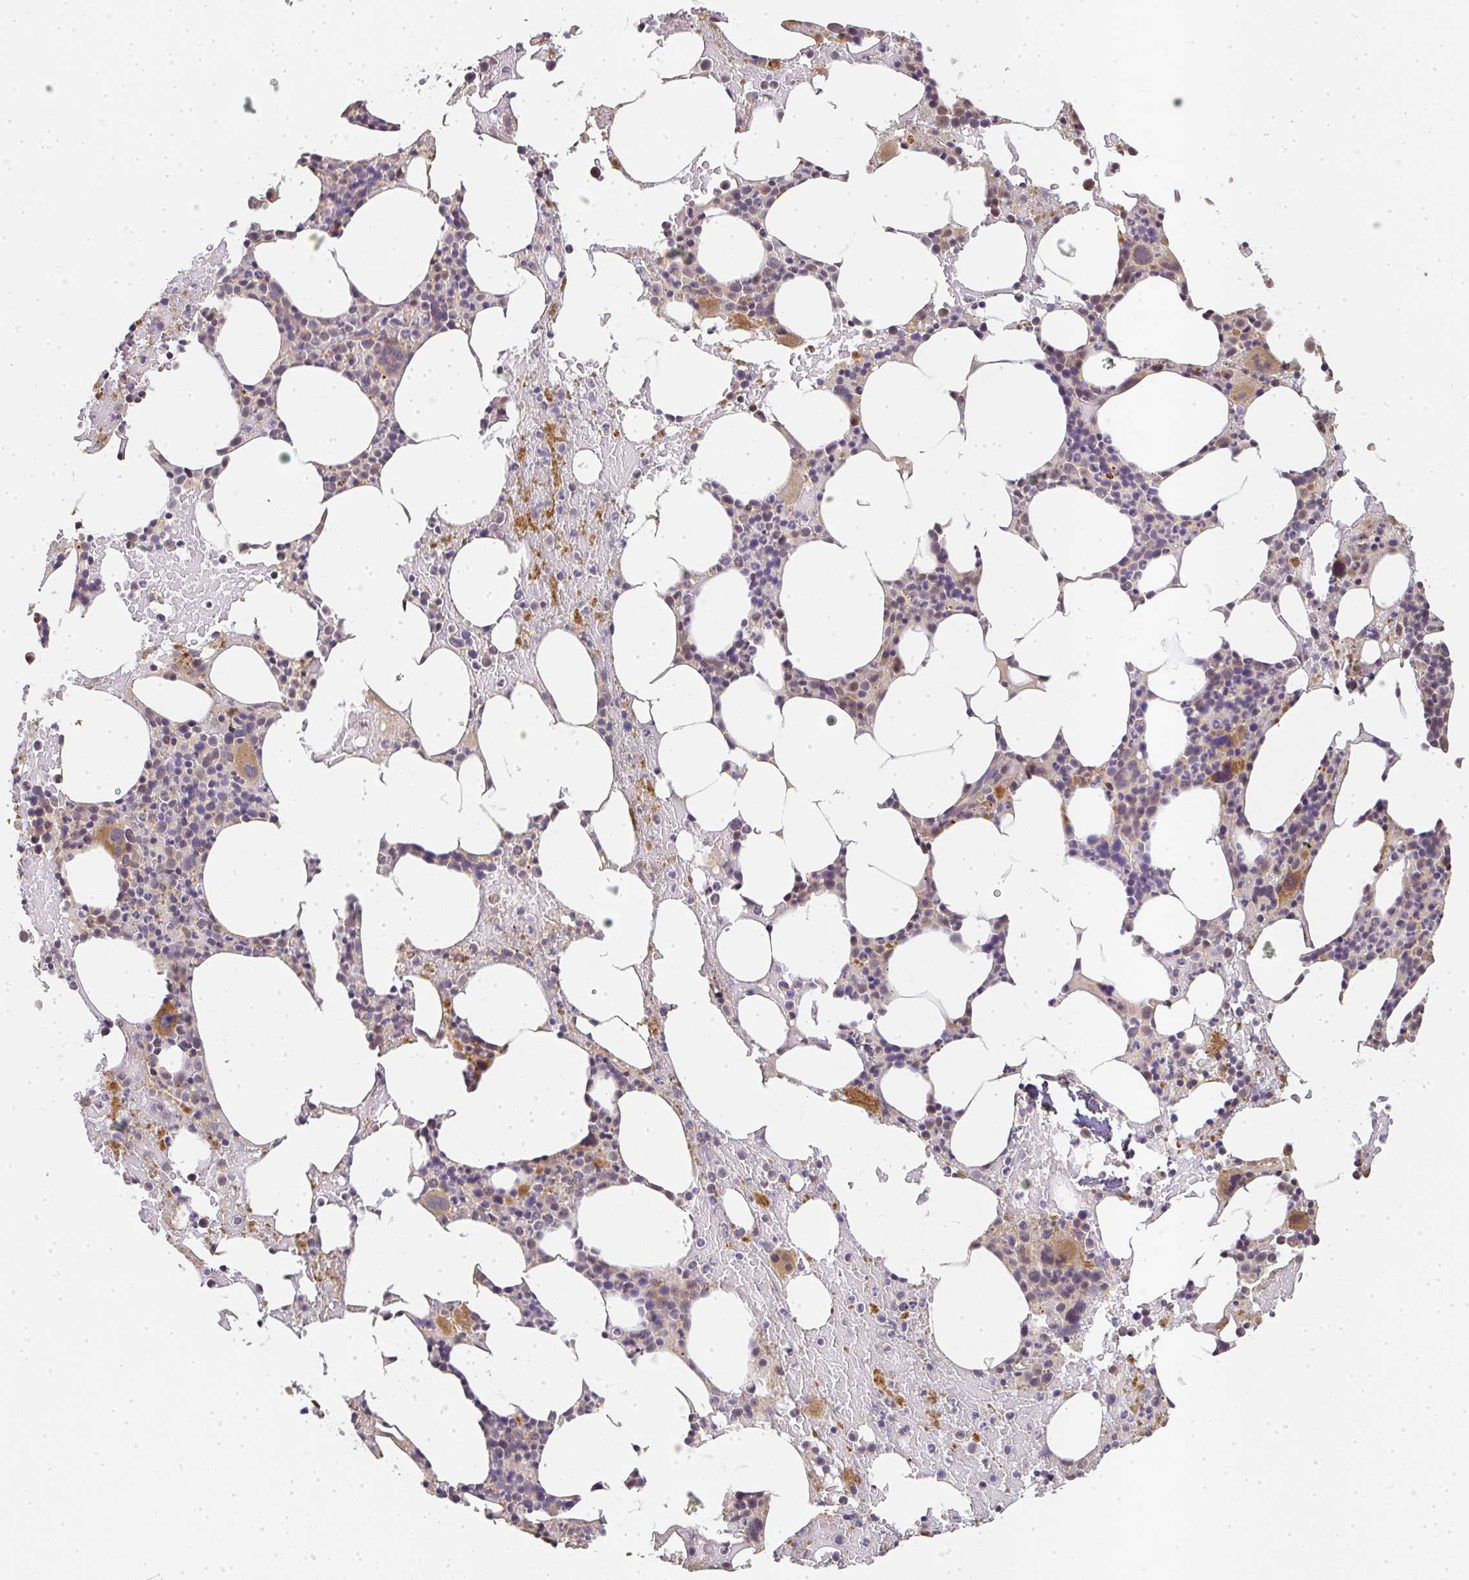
{"staining": {"intensity": "moderate", "quantity": "<25%", "location": "cytoplasmic/membranous"}, "tissue": "bone marrow", "cell_type": "Hematopoietic cells", "image_type": "normal", "snomed": [{"axis": "morphology", "description": "Normal tissue, NOS"}, {"axis": "topography", "description": "Bone marrow"}], "caption": "IHC of unremarkable human bone marrow exhibits low levels of moderate cytoplasmic/membranous staining in about <25% of hematopoietic cells.", "gene": "SLC35B3", "patient": {"sex": "female", "age": 62}}